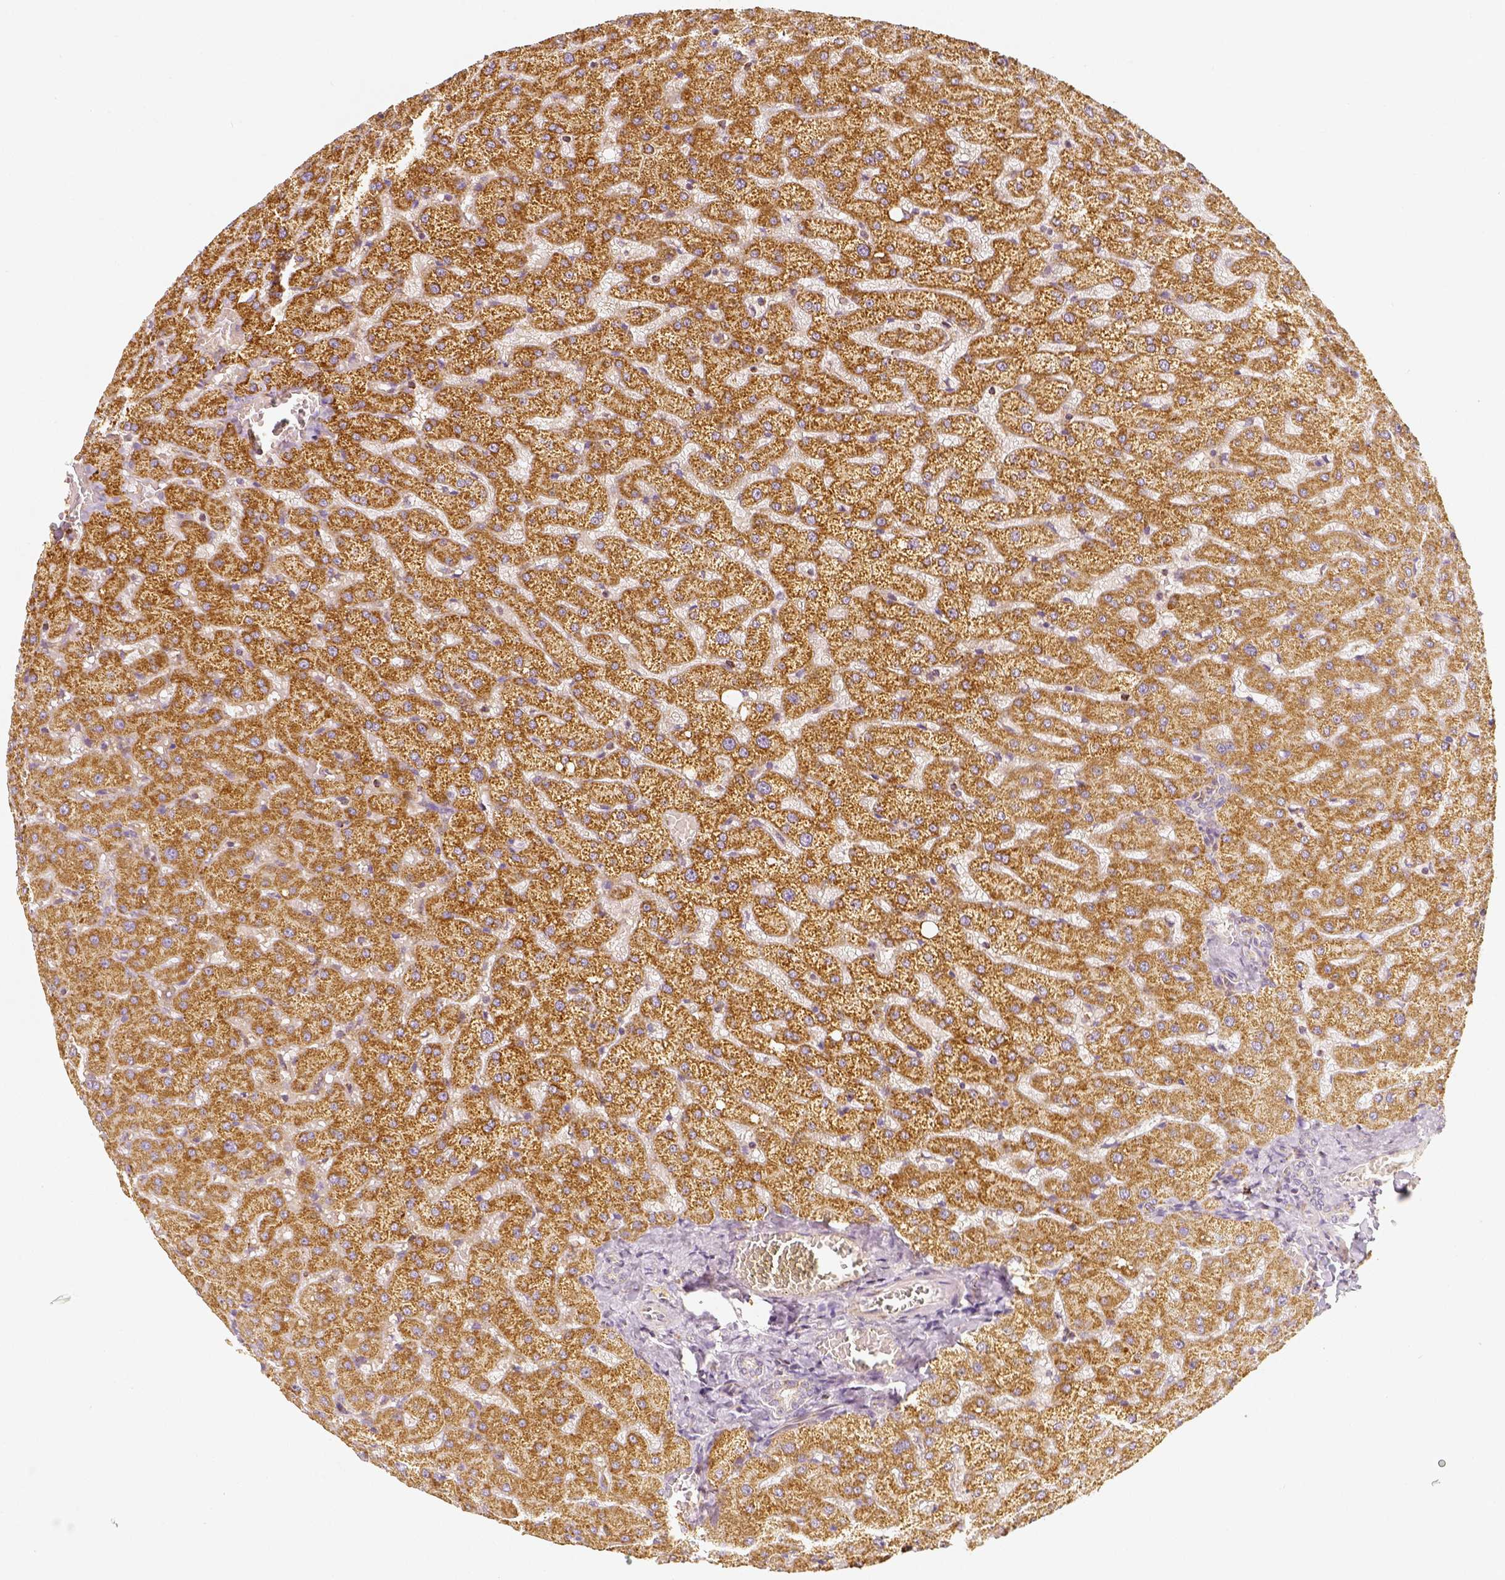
{"staining": {"intensity": "negative", "quantity": "none", "location": "none"}, "tissue": "liver", "cell_type": "Cholangiocytes", "image_type": "normal", "snomed": [{"axis": "morphology", "description": "Normal tissue, NOS"}, {"axis": "topography", "description": "Liver"}], "caption": "This micrograph is of benign liver stained with immunohistochemistry to label a protein in brown with the nuclei are counter-stained blue. There is no positivity in cholangiocytes.", "gene": "PGAM5", "patient": {"sex": "female", "age": 50}}